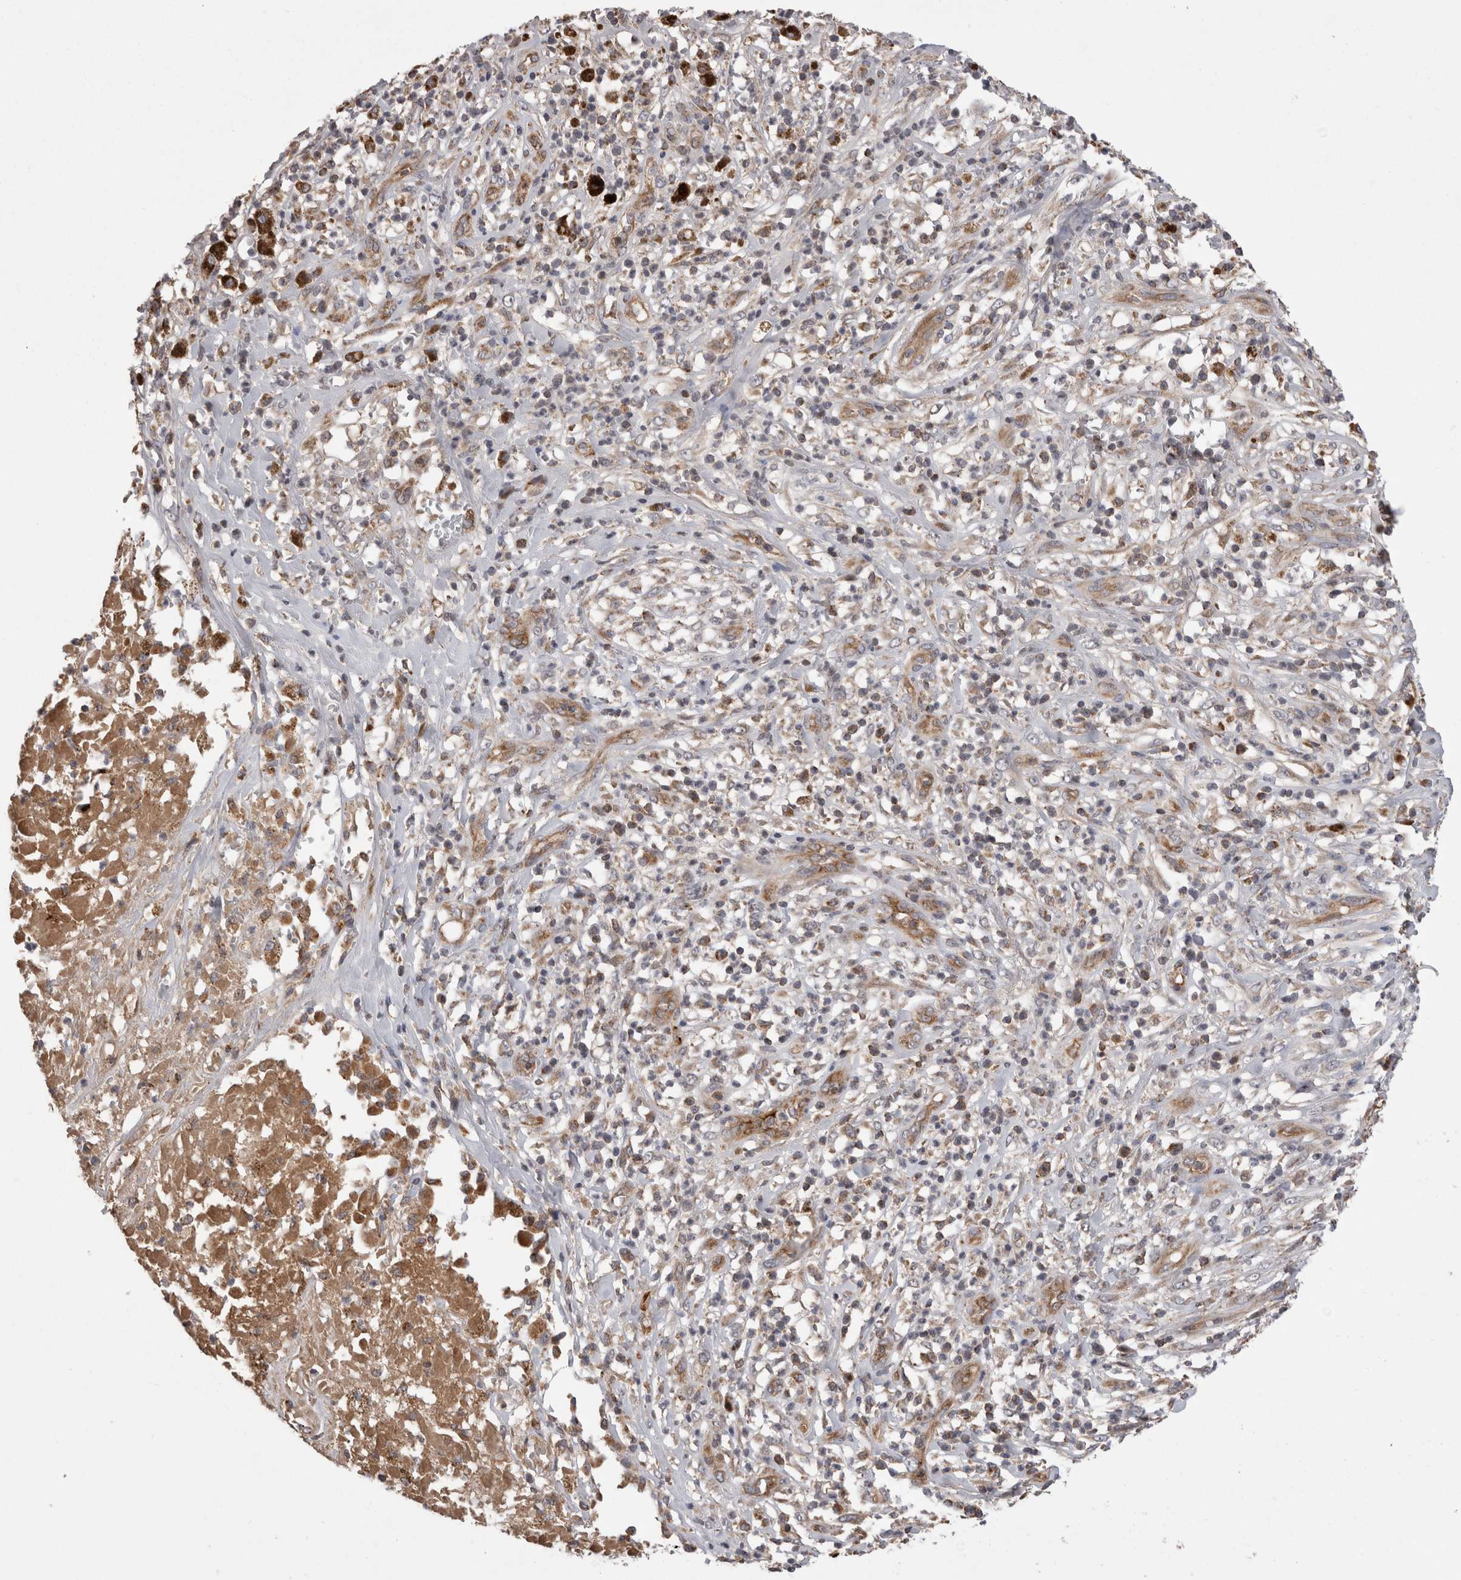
{"staining": {"intensity": "moderate", "quantity": ">75%", "location": "cytoplasmic/membranous"}, "tissue": "melanoma", "cell_type": "Tumor cells", "image_type": "cancer", "snomed": [{"axis": "morphology", "description": "Necrosis, NOS"}, {"axis": "morphology", "description": "Malignant melanoma, NOS"}, {"axis": "topography", "description": "Skin"}], "caption": "A medium amount of moderate cytoplasmic/membranous positivity is present in approximately >75% of tumor cells in malignant melanoma tissue.", "gene": "DARS2", "patient": {"sex": "female", "age": 87}}